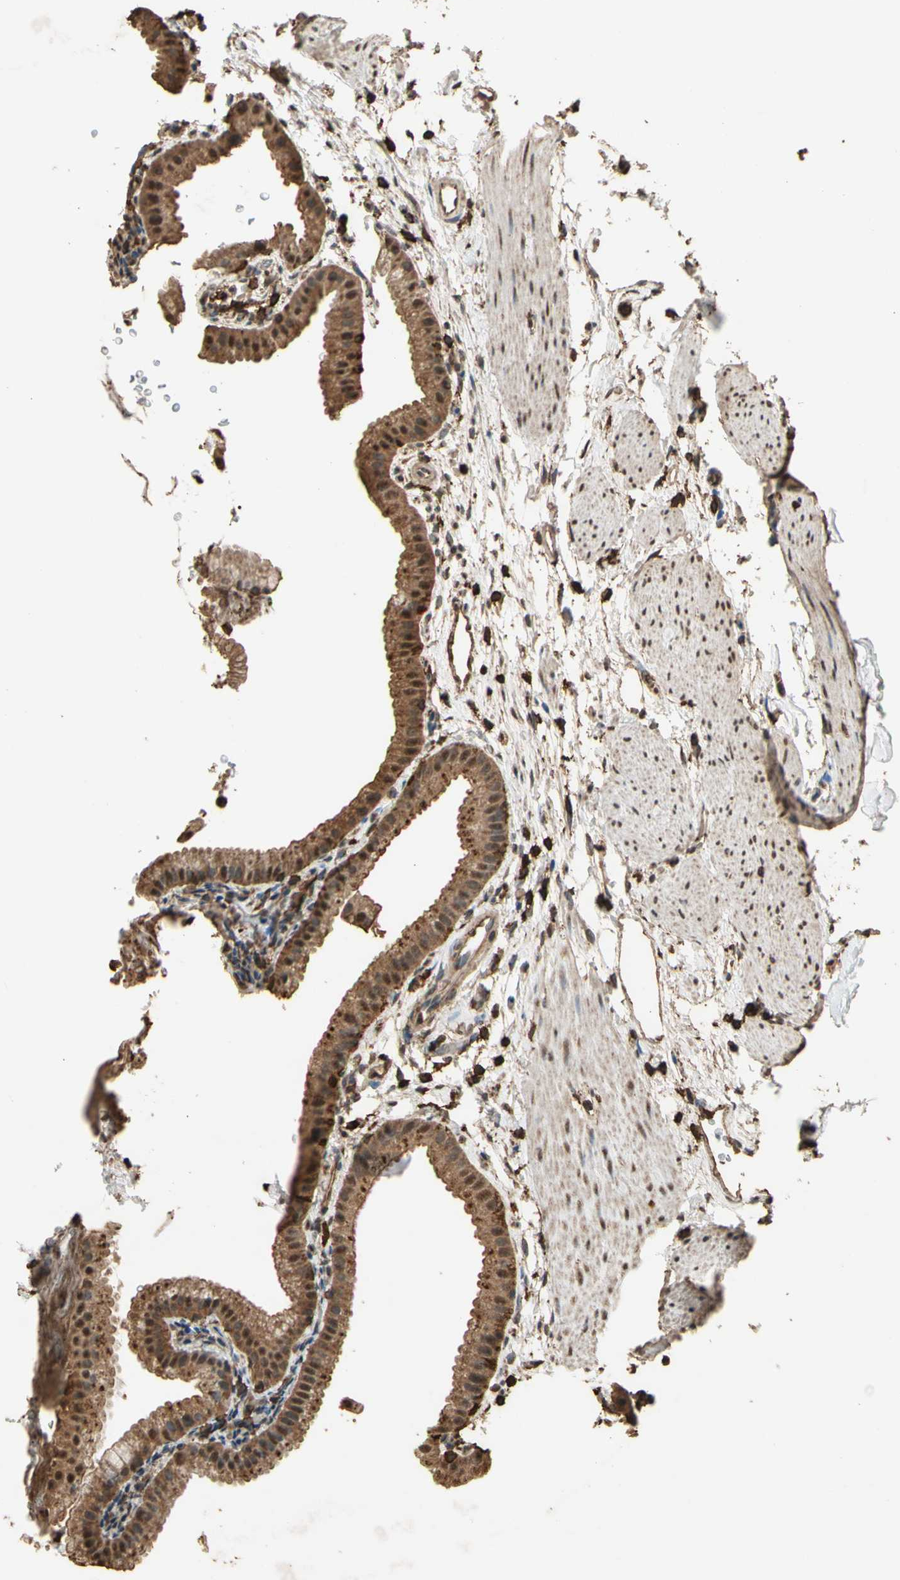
{"staining": {"intensity": "moderate", "quantity": ">75%", "location": "cytoplasmic/membranous,nuclear"}, "tissue": "gallbladder", "cell_type": "Glandular cells", "image_type": "normal", "snomed": [{"axis": "morphology", "description": "Normal tissue, NOS"}, {"axis": "topography", "description": "Gallbladder"}], "caption": "Immunohistochemical staining of unremarkable gallbladder displays >75% levels of moderate cytoplasmic/membranous,nuclear protein positivity in approximately >75% of glandular cells.", "gene": "TNFSF13B", "patient": {"sex": "female", "age": 64}}